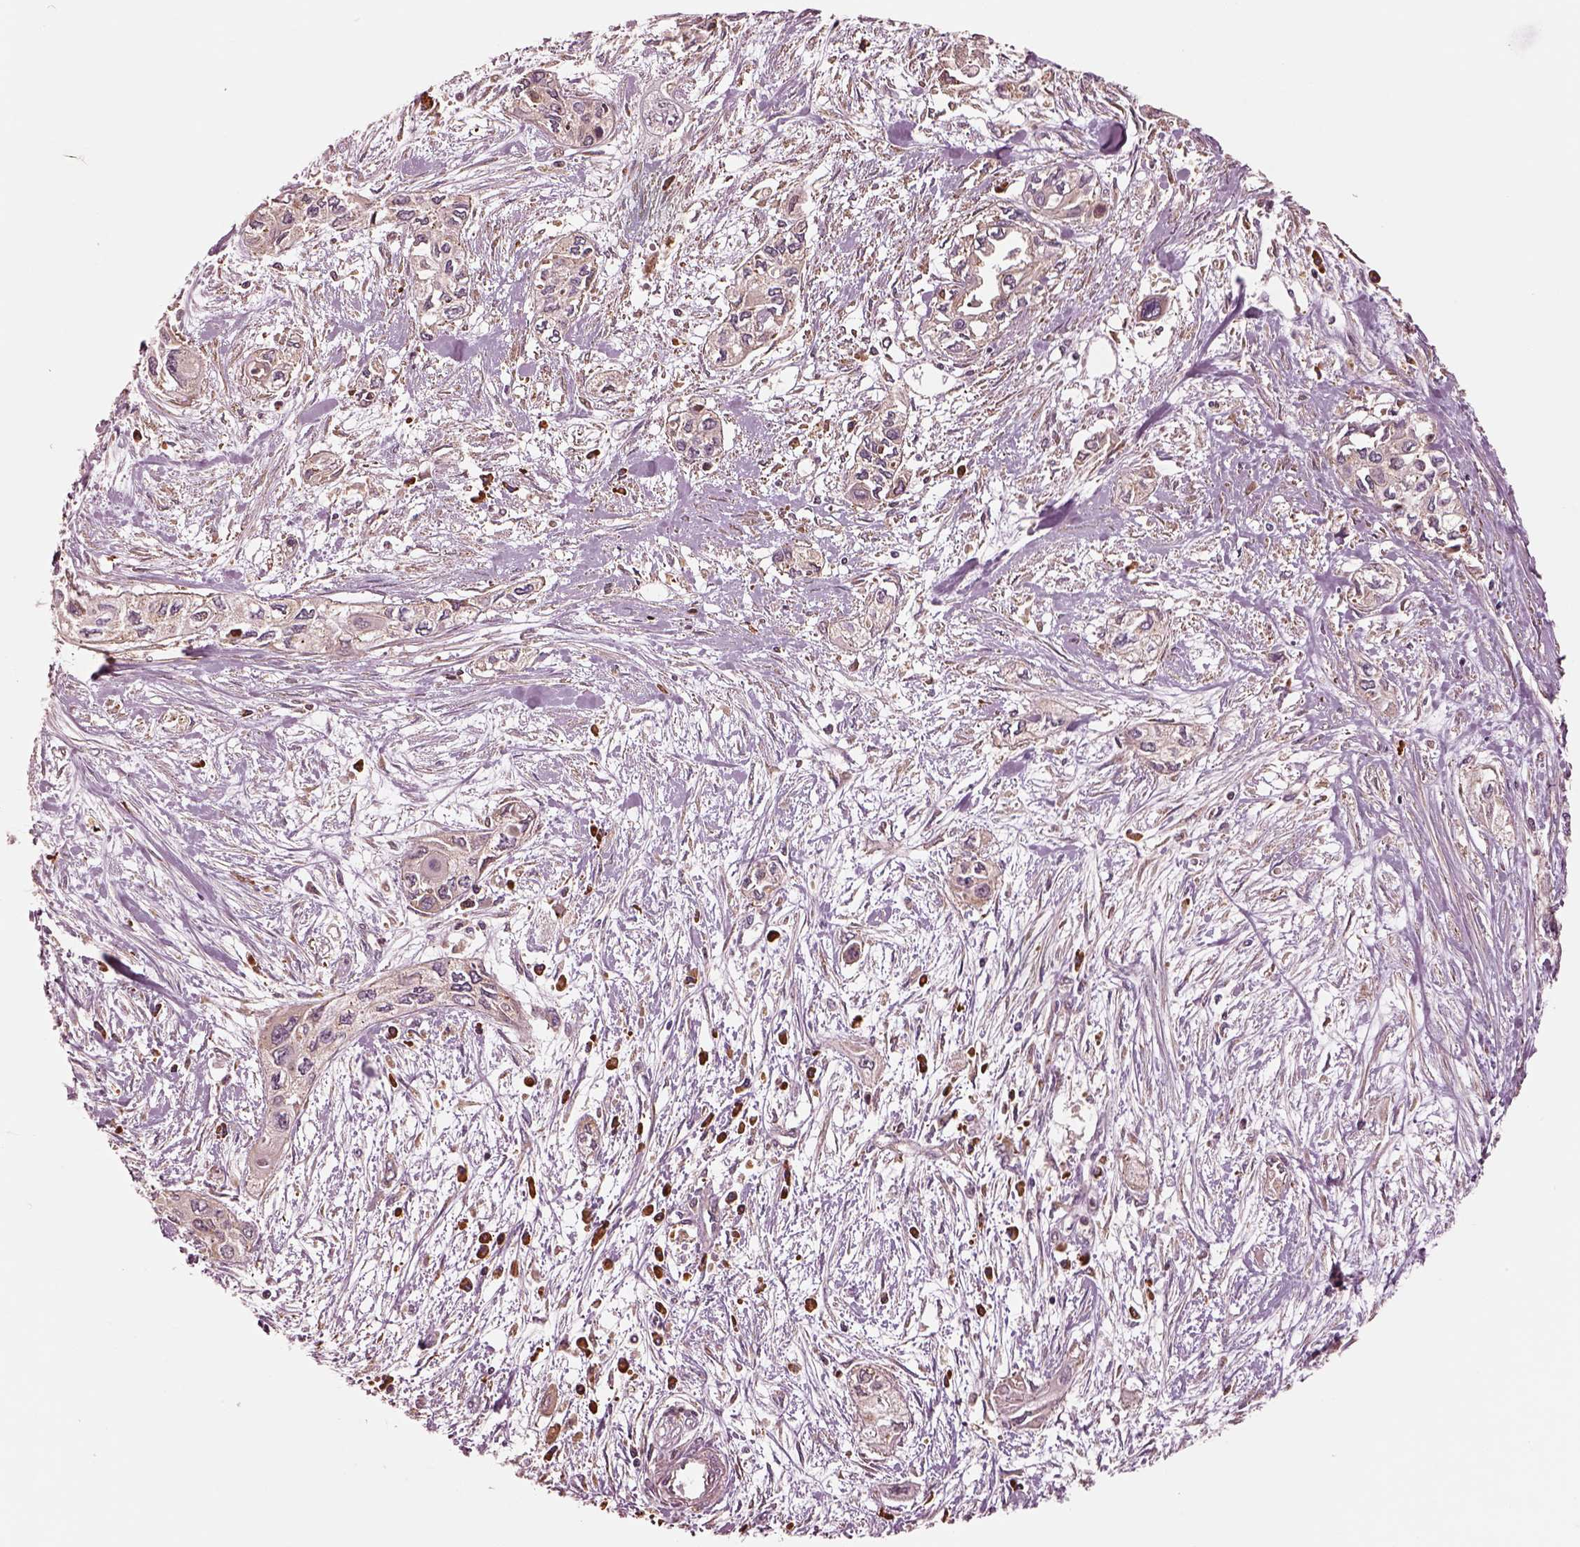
{"staining": {"intensity": "moderate", "quantity": "<25%", "location": "cytoplasmic/membranous"}, "tissue": "pancreatic cancer", "cell_type": "Tumor cells", "image_type": "cancer", "snomed": [{"axis": "morphology", "description": "Adenocarcinoma, NOS"}, {"axis": "topography", "description": "Pancreas"}], "caption": "There is low levels of moderate cytoplasmic/membranous staining in tumor cells of adenocarcinoma (pancreatic), as demonstrated by immunohistochemical staining (brown color).", "gene": "ASCC2", "patient": {"sex": "female", "age": 55}}